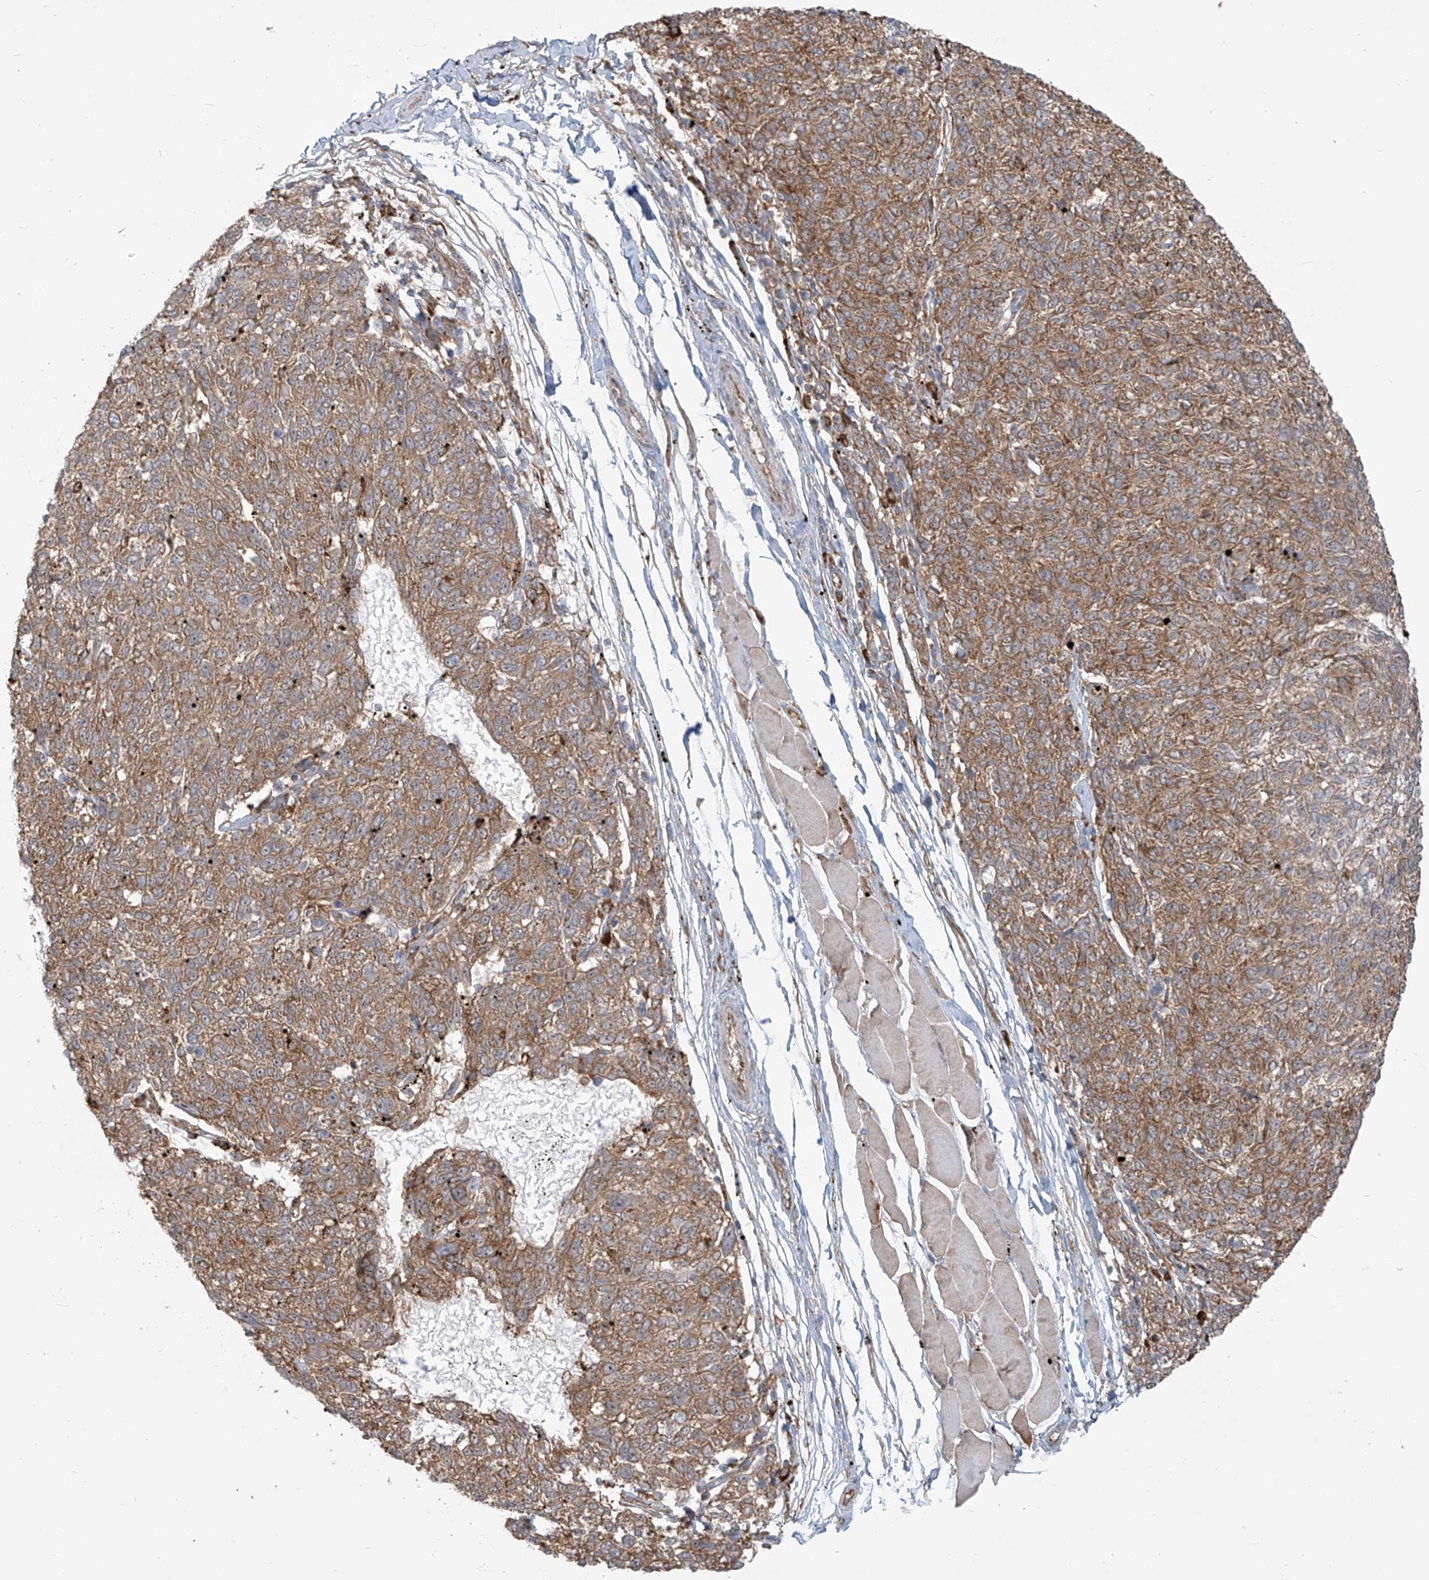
{"staining": {"intensity": "moderate", "quantity": ">75%", "location": "cytoplasmic/membranous"}, "tissue": "melanoma", "cell_type": "Tumor cells", "image_type": "cancer", "snomed": [{"axis": "morphology", "description": "Malignant melanoma, NOS"}, {"axis": "topography", "description": "Skin"}], "caption": "A micrograph showing moderate cytoplasmic/membranous positivity in approximately >75% of tumor cells in melanoma, as visualized by brown immunohistochemical staining.", "gene": "KATNIP", "patient": {"sex": "female", "age": 72}}